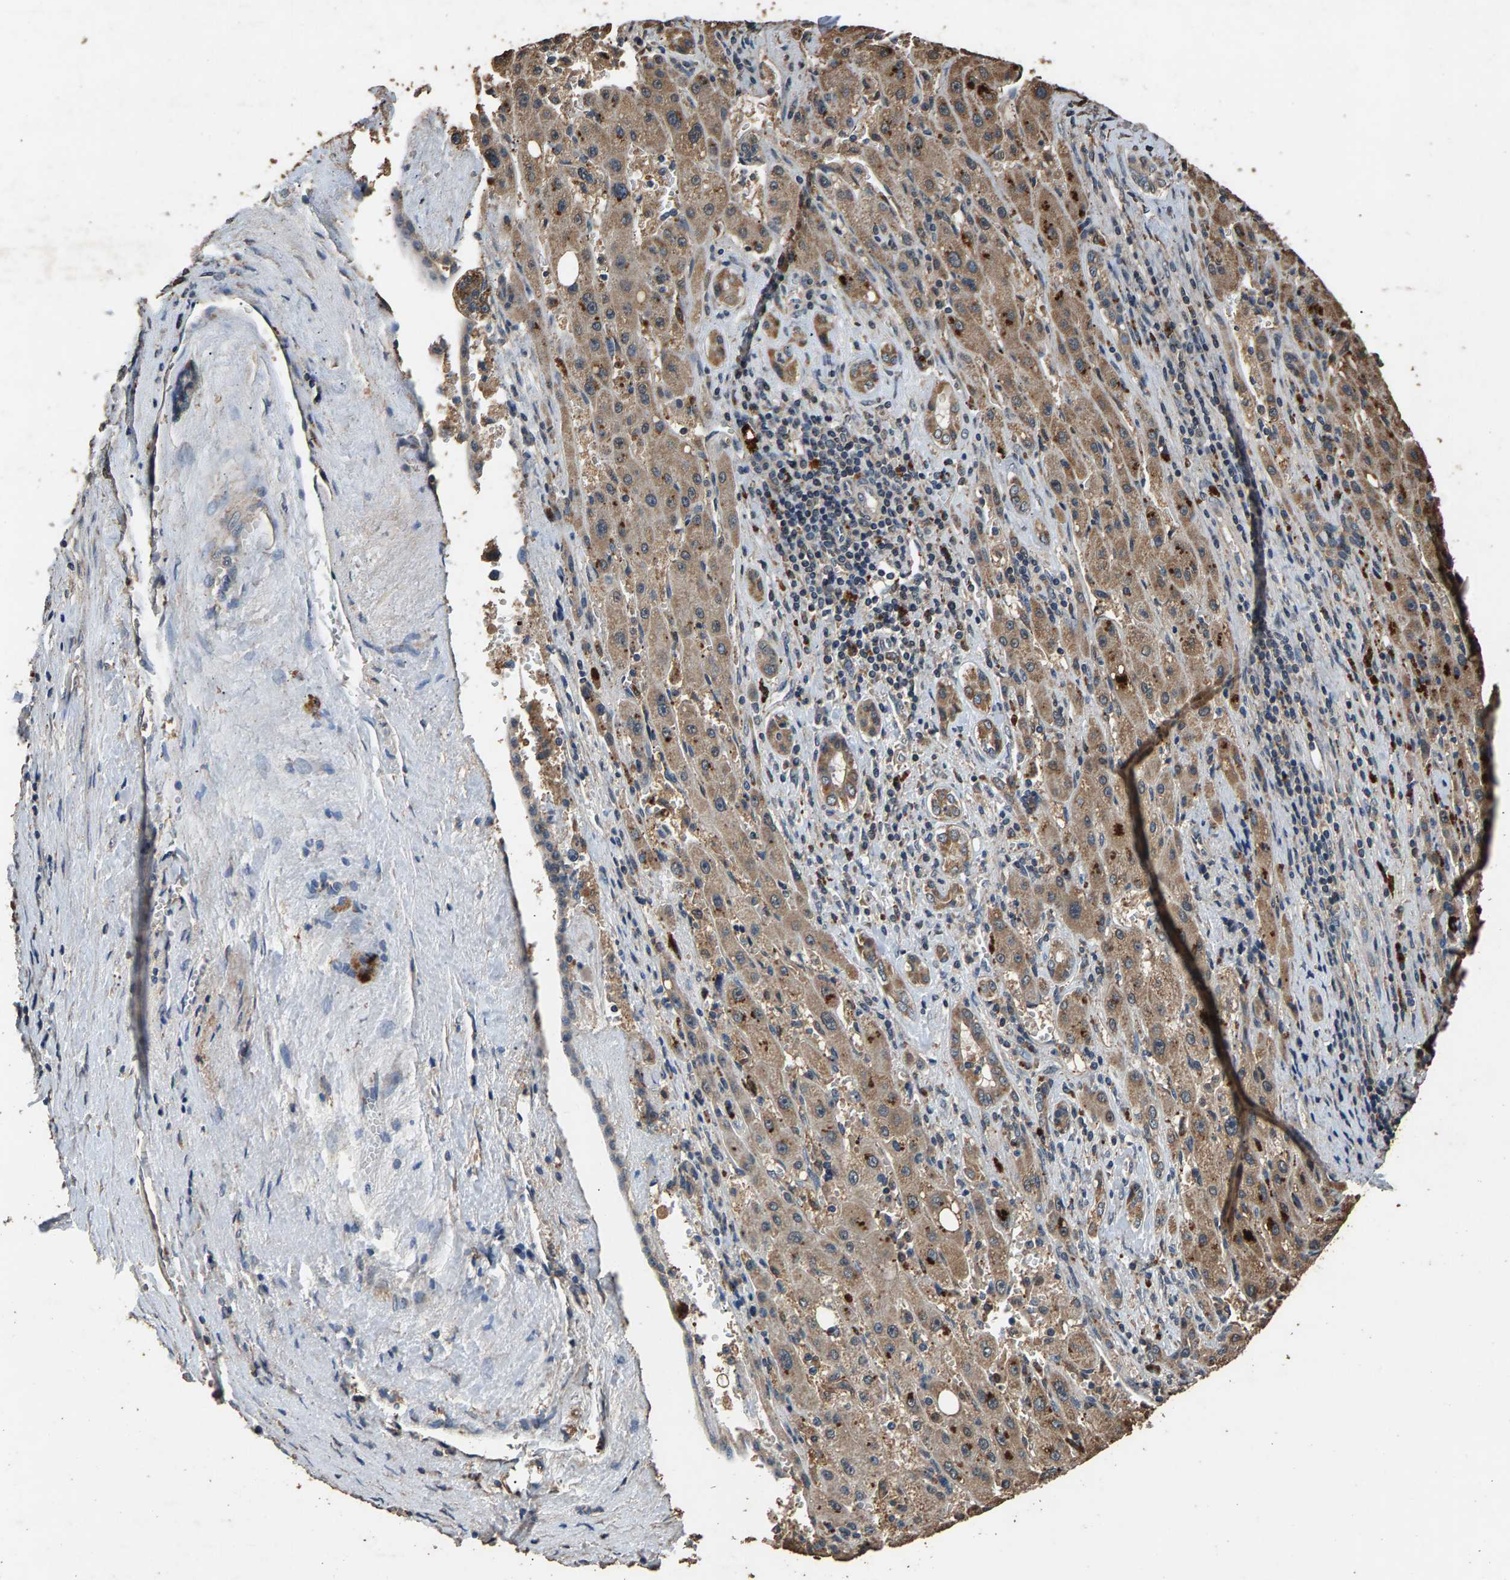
{"staining": {"intensity": "moderate", "quantity": ">75%", "location": "cytoplasmic/membranous"}, "tissue": "liver cancer", "cell_type": "Tumor cells", "image_type": "cancer", "snomed": [{"axis": "morphology", "description": "Carcinoma, Hepatocellular, NOS"}, {"axis": "topography", "description": "Liver"}], "caption": "Human liver hepatocellular carcinoma stained with a brown dye exhibits moderate cytoplasmic/membranous positive expression in about >75% of tumor cells.", "gene": "MRPL27", "patient": {"sex": "female", "age": 73}}